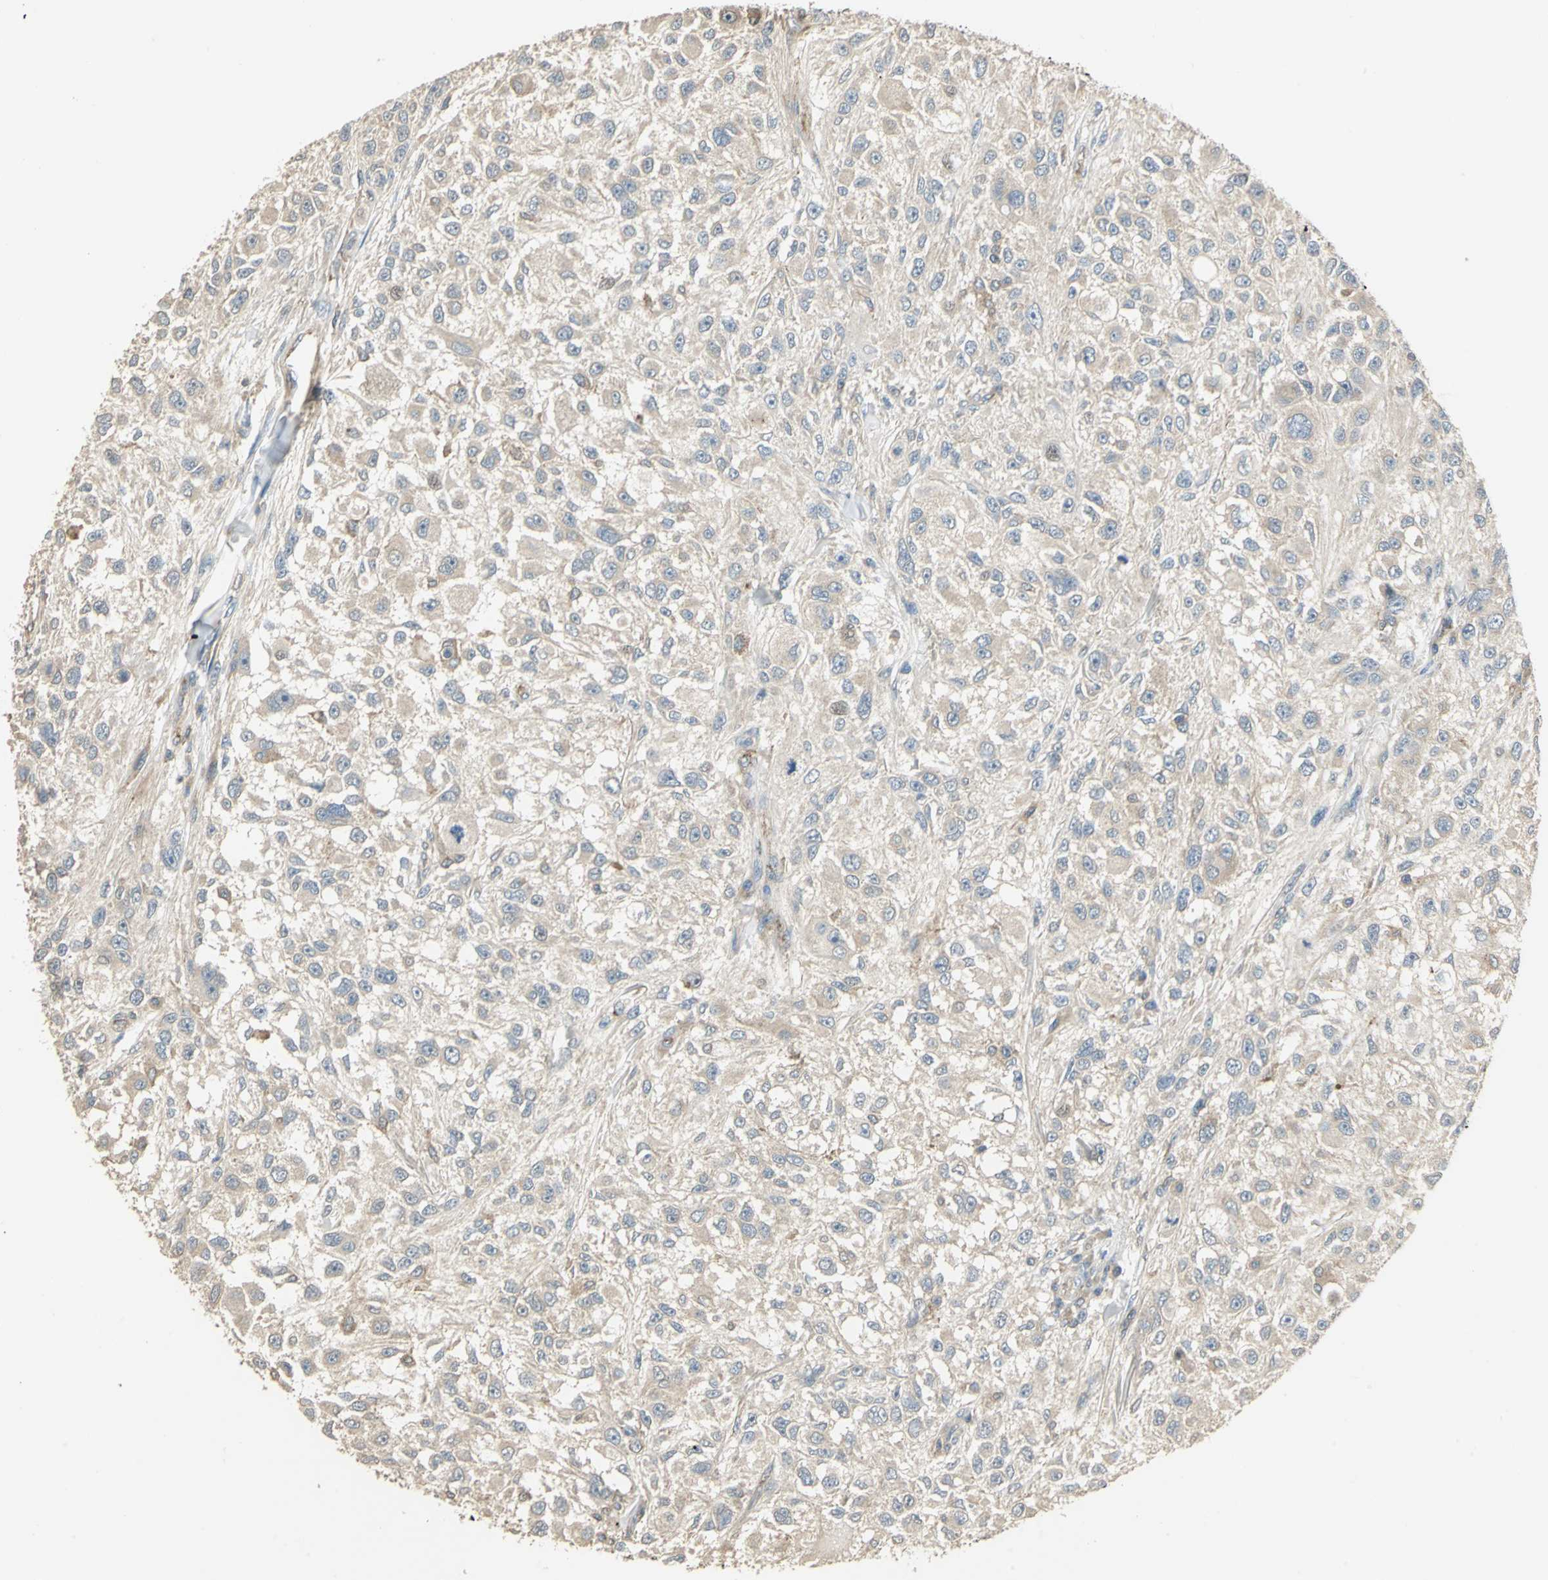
{"staining": {"intensity": "weak", "quantity": ">75%", "location": "cytoplasmic/membranous"}, "tissue": "melanoma", "cell_type": "Tumor cells", "image_type": "cancer", "snomed": [{"axis": "morphology", "description": "Necrosis, NOS"}, {"axis": "morphology", "description": "Malignant melanoma, NOS"}, {"axis": "topography", "description": "Skin"}], "caption": "This image exhibits IHC staining of malignant melanoma, with low weak cytoplasmic/membranous staining in about >75% of tumor cells.", "gene": "RAPGEF1", "patient": {"sex": "female", "age": 87}}